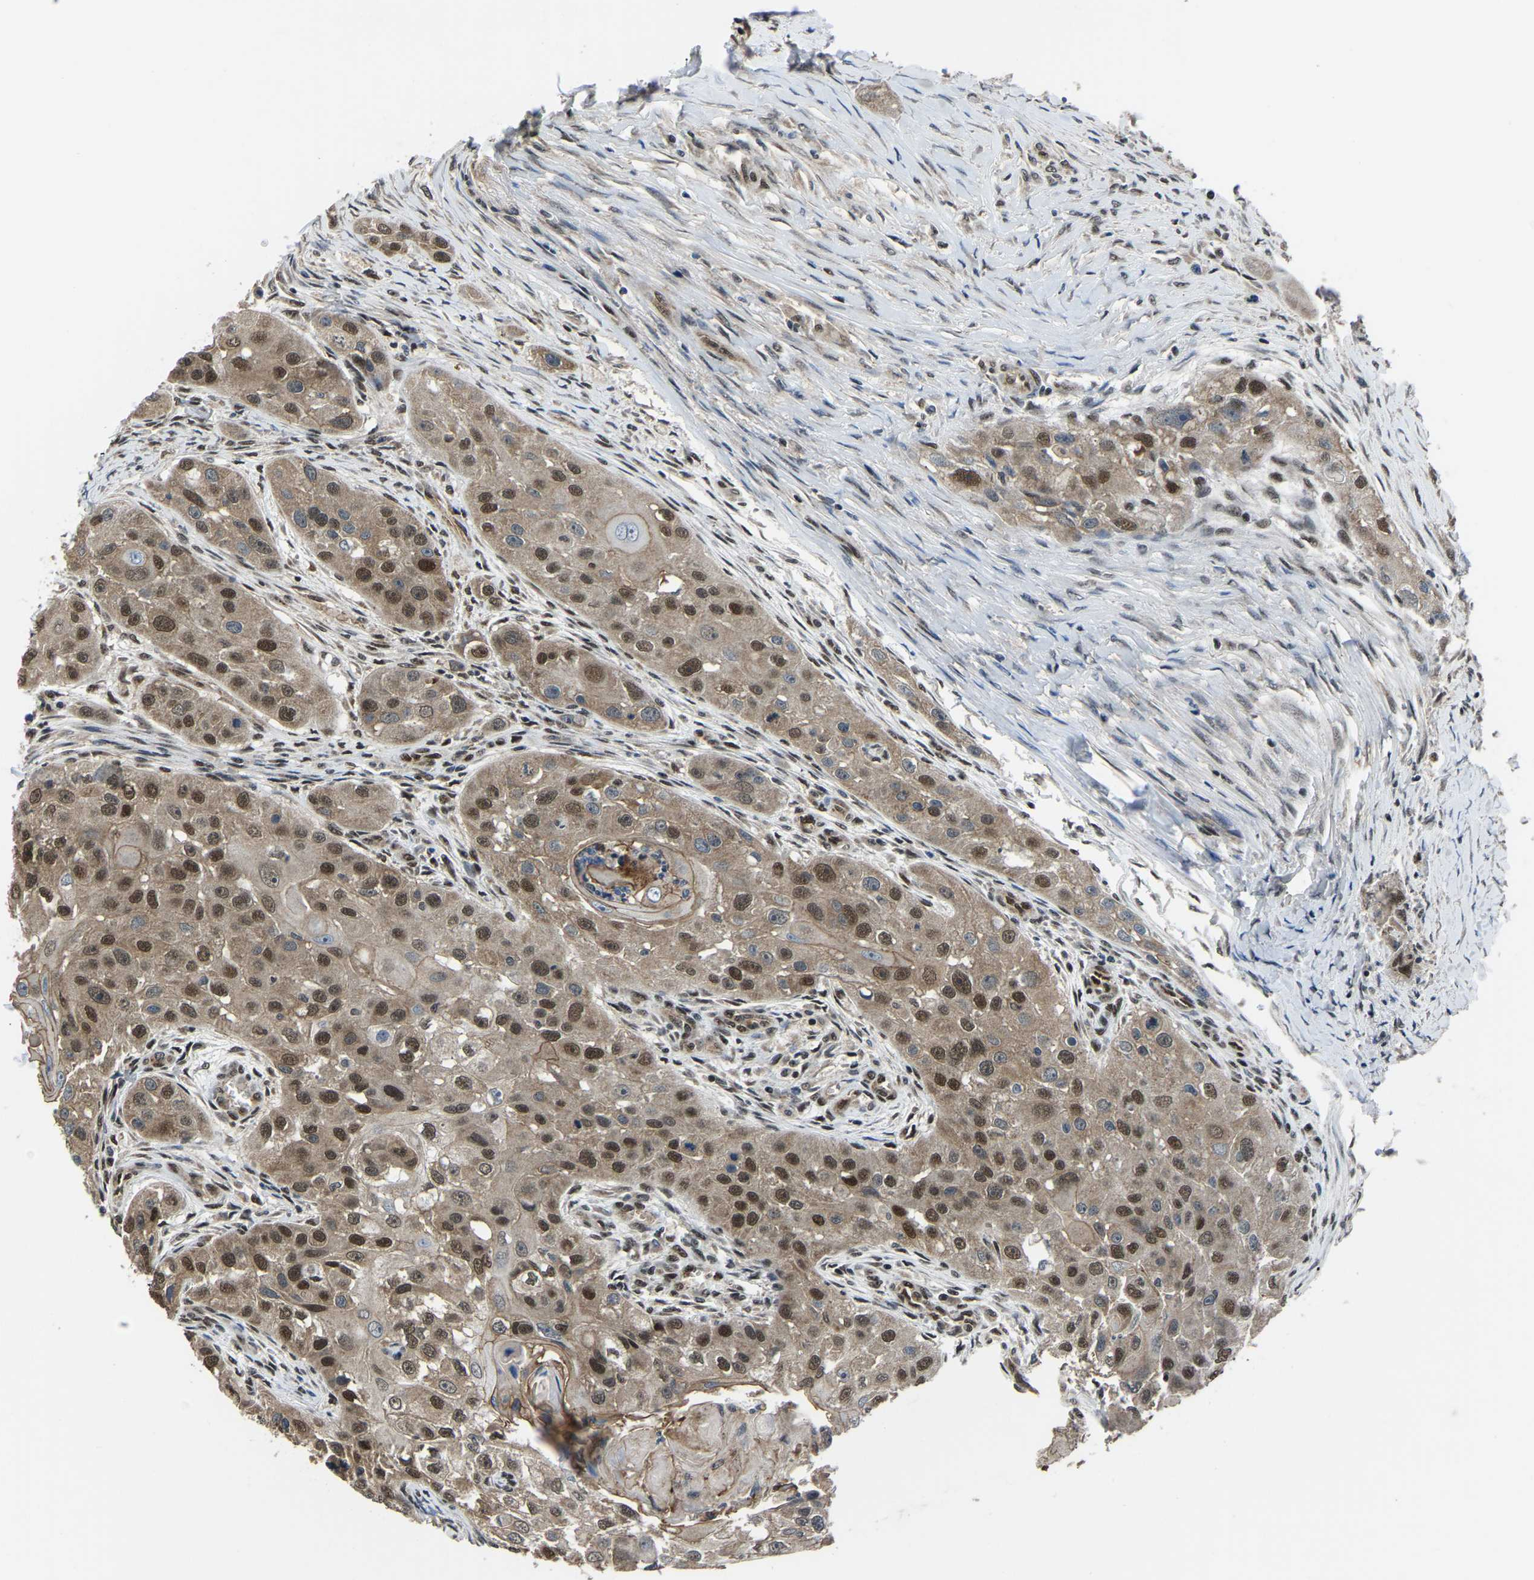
{"staining": {"intensity": "moderate", "quantity": ">75%", "location": "cytoplasmic/membranous,nuclear"}, "tissue": "head and neck cancer", "cell_type": "Tumor cells", "image_type": "cancer", "snomed": [{"axis": "morphology", "description": "Normal tissue, NOS"}, {"axis": "morphology", "description": "Squamous cell carcinoma, NOS"}, {"axis": "topography", "description": "Skeletal muscle"}, {"axis": "topography", "description": "Head-Neck"}], "caption": "Immunohistochemical staining of head and neck squamous cell carcinoma shows medium levels of moderate cytoplasmic/membranous and nuclear expression in about >75% of tumor cells.", "gene": "DFFA", "patient": {"sex": "male", "age": 51}}